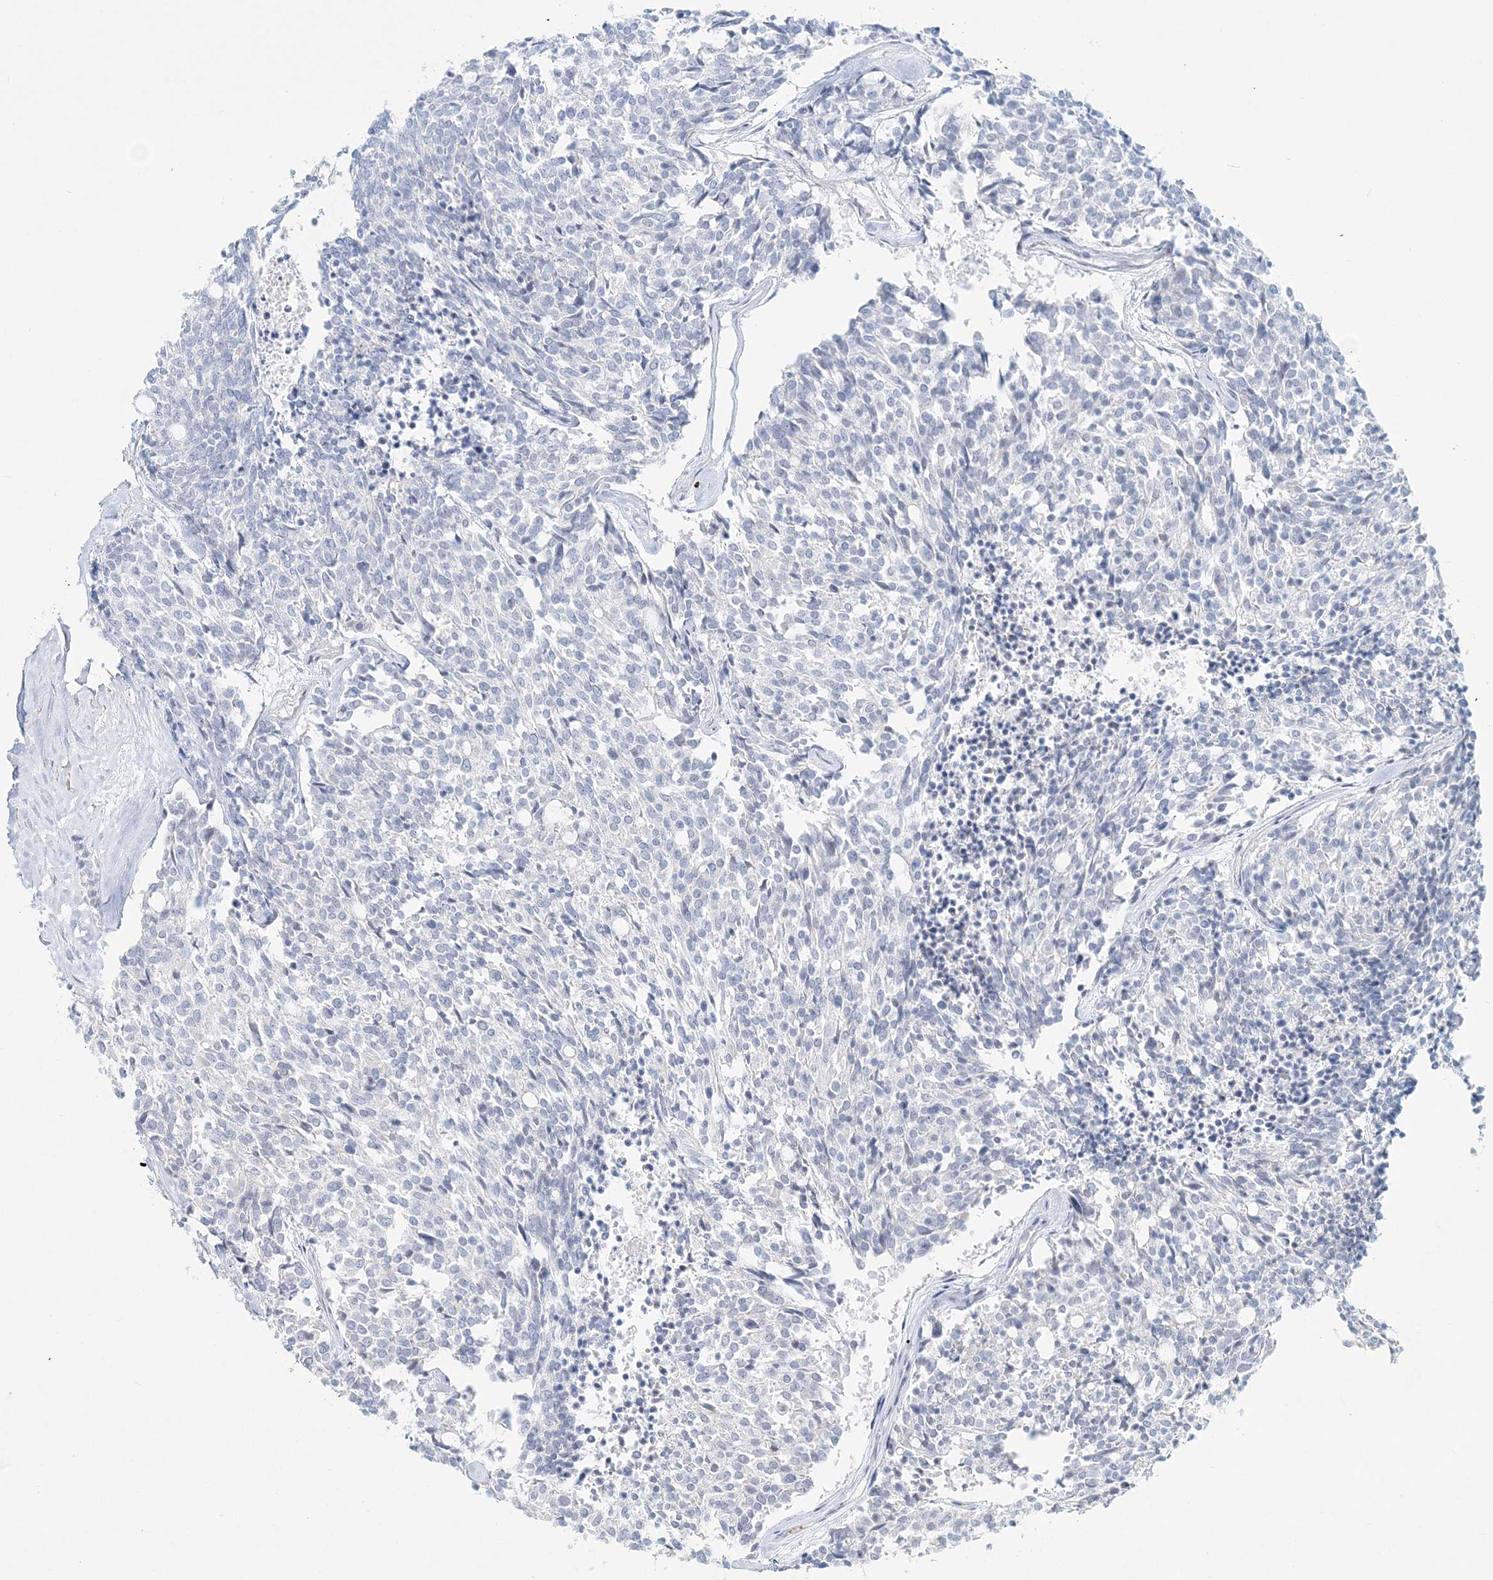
{"staining": {"intensity": "negative", "quantity": "none", "location": "none"}, "tissue": "carcinoid", "cell_type": "Tumor cells", "image_type": "cancer", "snomed": [{"axis": "morphology", "description": "Carcinoid, malignant, NOS"}, {"axis": "topography", "description": "Pancreas"}], "caption": "There is no significant expression in tumor cells of carcinoid (malignant).", "gene": "DNAH5", "patient": {"sex": "female", "age": 54}}